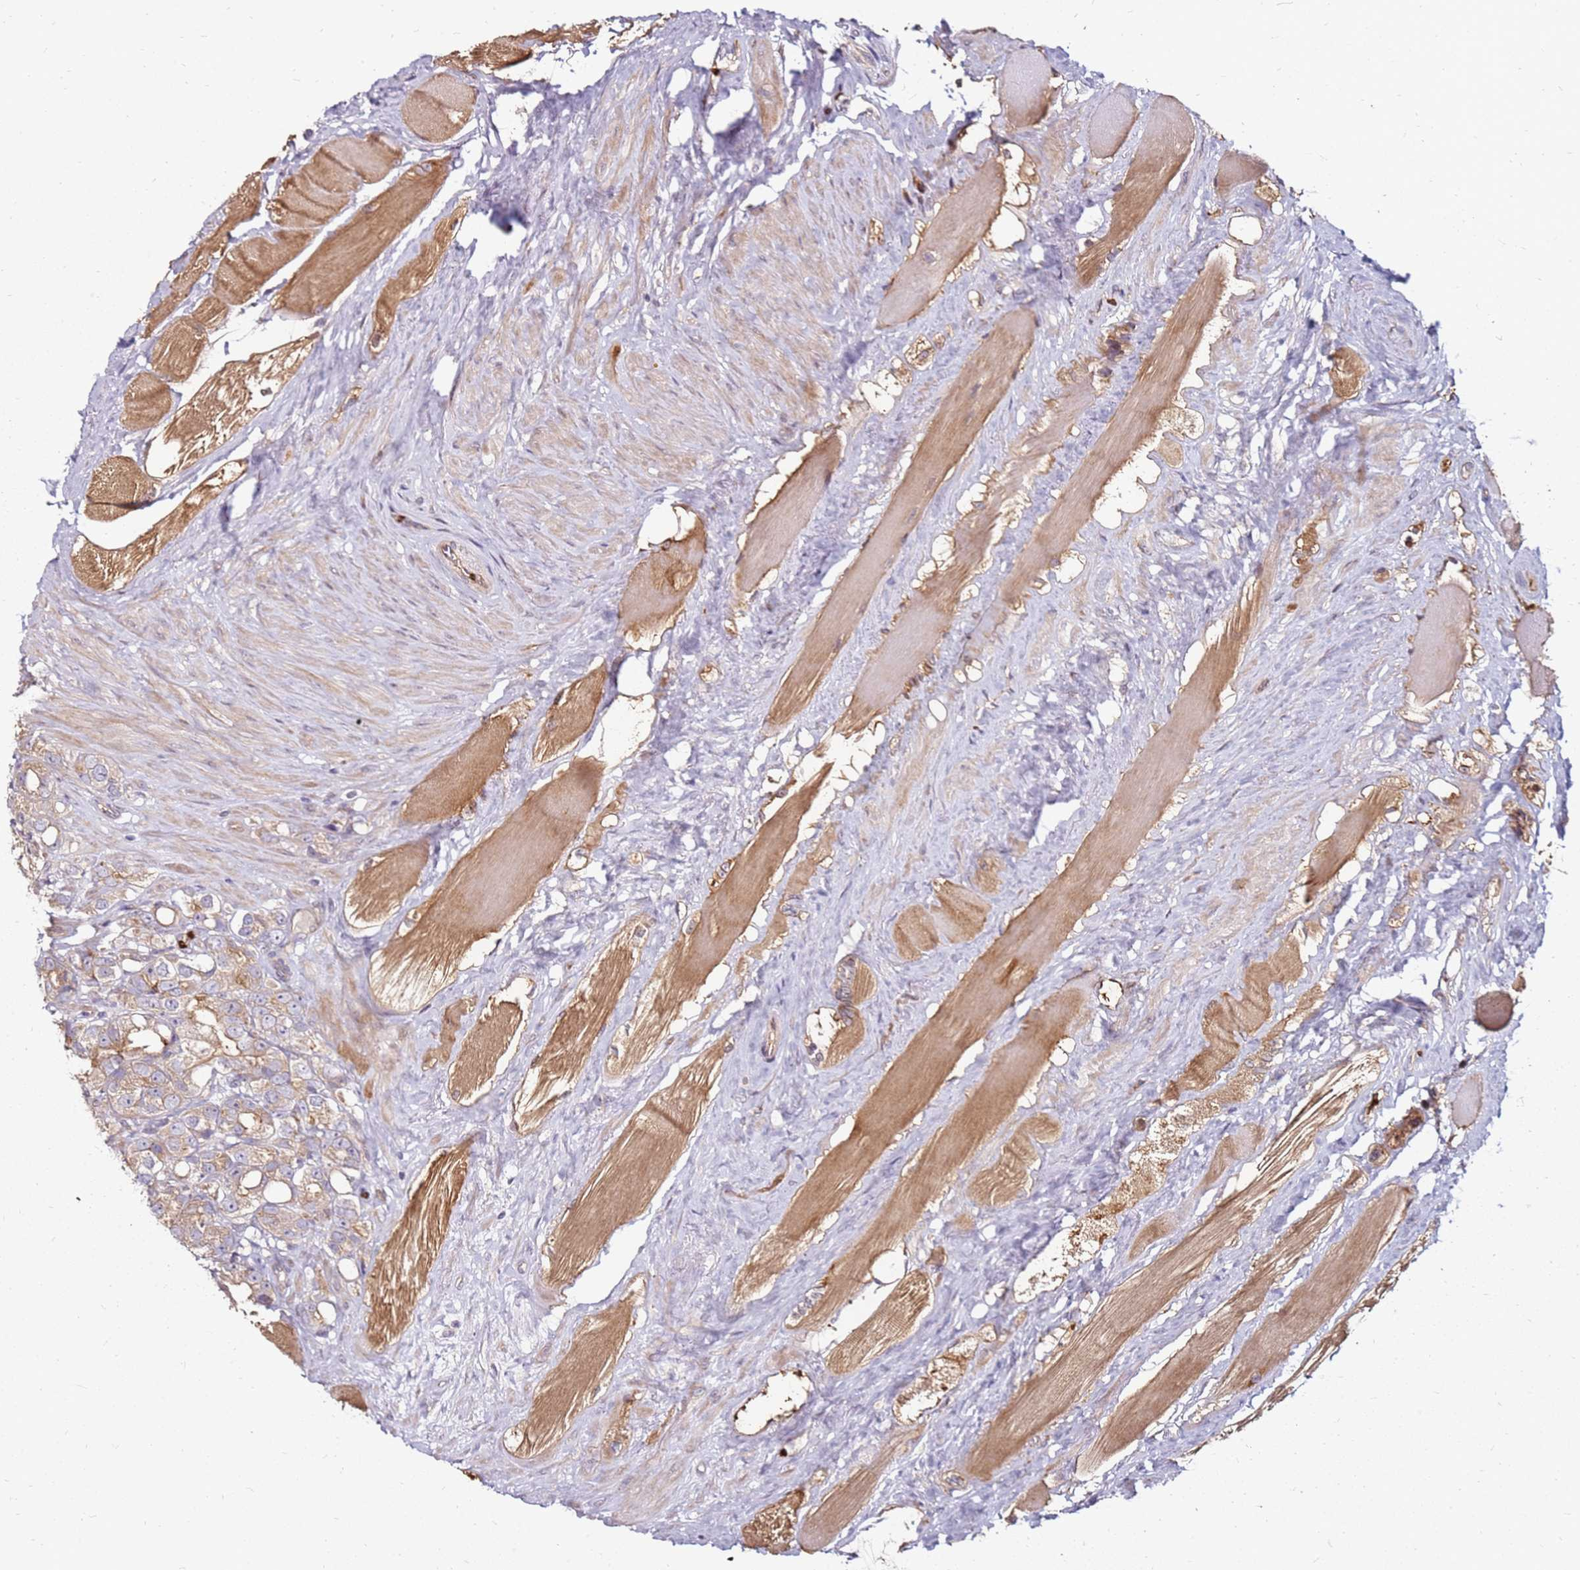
{"staining": {"intensity": "weak", "quantity": ">75%", "location": "cytoplasmic/membranous"}, "tissue": "prostate cancer", "cell_type": "Tumor cells", "image_type": "cancer", "snomed": [{"axis": "morphology", "description": "Adenocarcinoma, NOS"}, {"axis": "topography", "description": "Prostate"}], "caption": "Immunohistochemical staining of prostate cancer demonstrates low levels of weak cytoplasmic/membranous protein staining in about >75% of tumor cells.", "gene": "RNF11", "patient": {"sex": "male", "age": 79}}